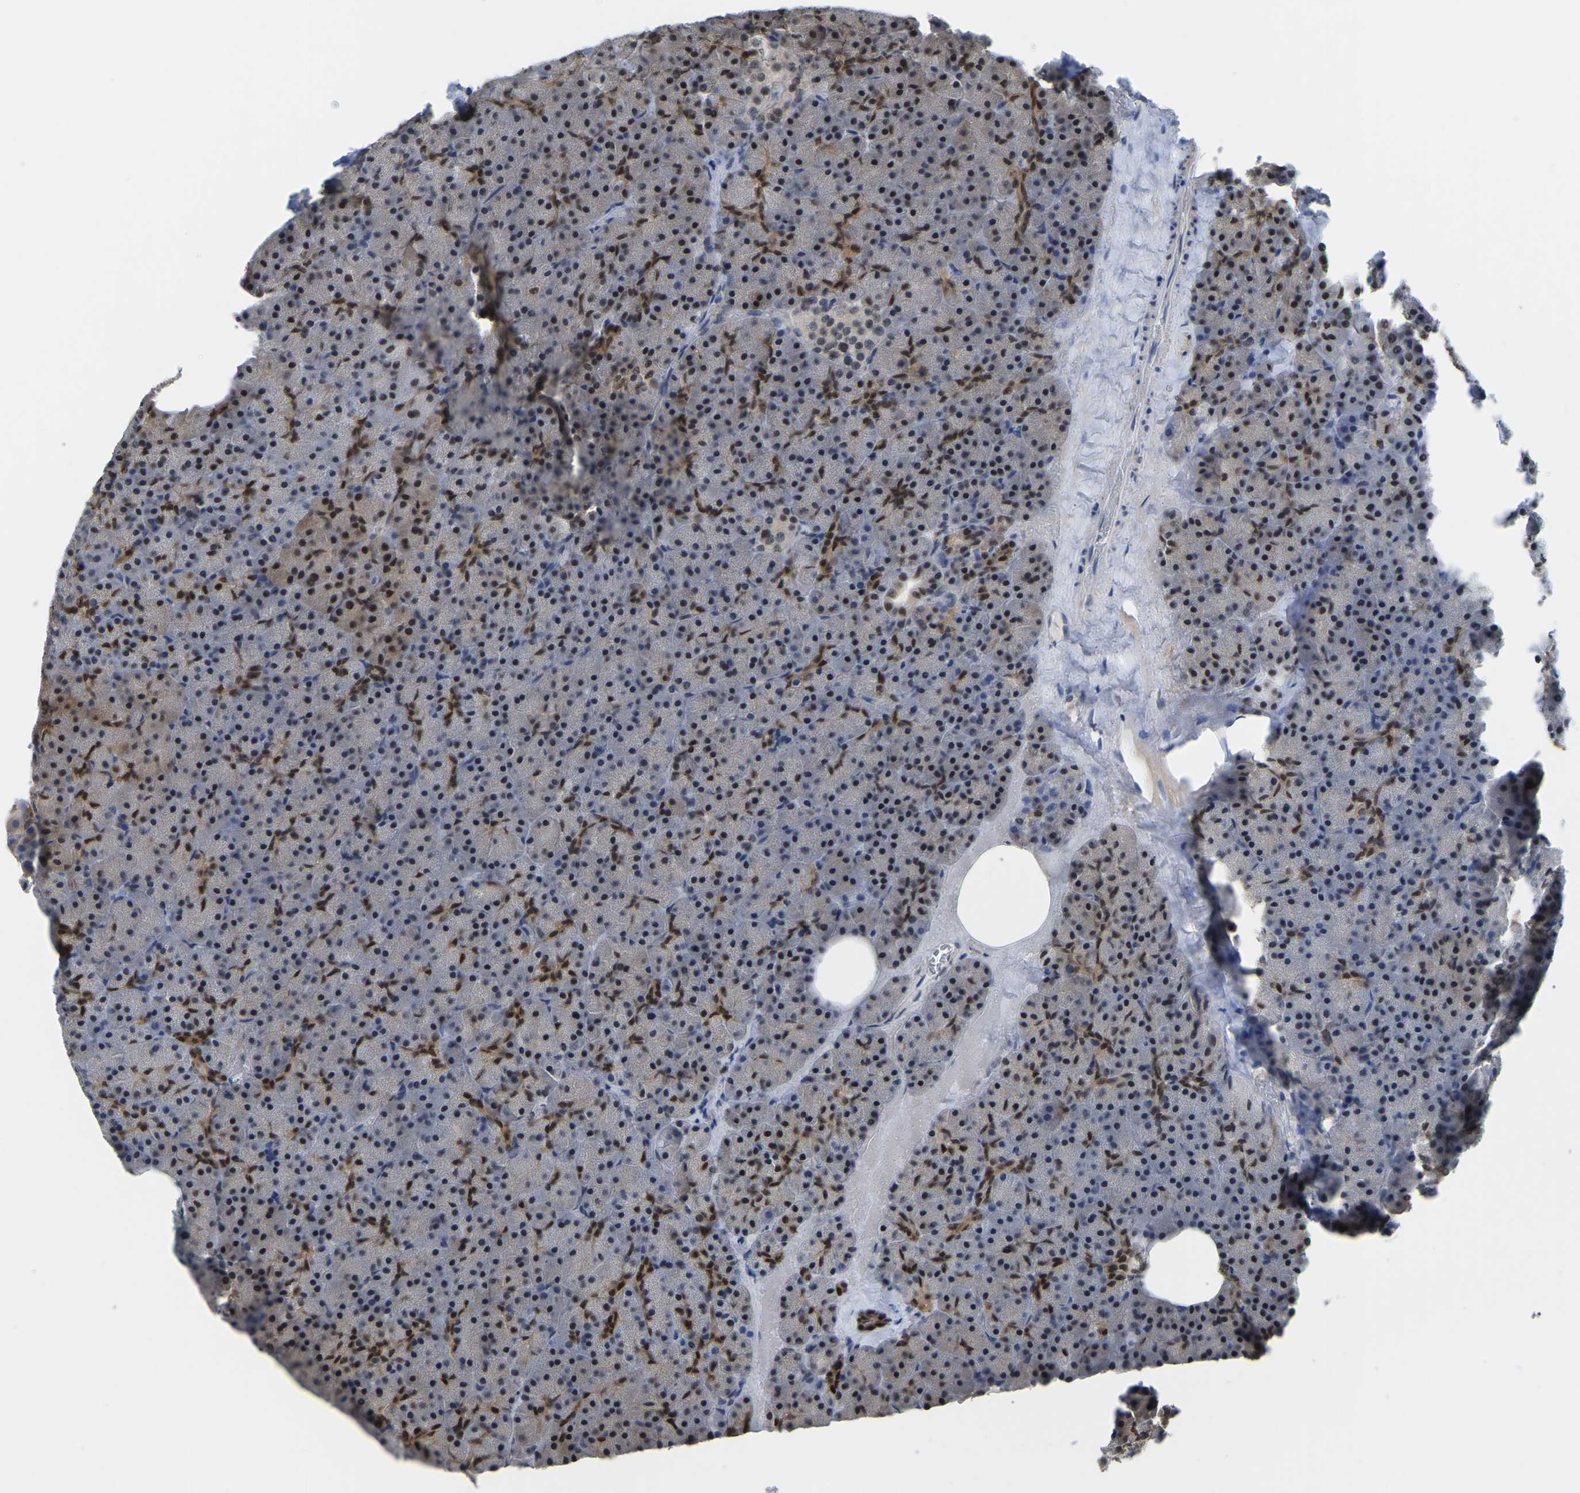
{"staining": {"intensity": "moderate", "quantity": "25%-75%", "location": "nuclear"}, "tissue": "pancreas", "cell_type": "Exocrine glandular cells", "image_type": "normal", "snomed": [{"axis": "morphology", "description": "Normal tissue, NOS"}, {"axis": "morphology", "description": "Carcinoid, malignant, NOS"}, {"axis": "topography", "description": "Pancreas"}], "caption": "Protein analysis of normal pancreas displays moderate nuclear positivity in about 25%-75% of exocrine glandular cells.", "gene": "KLRG2", "patient": {"sex": "female", "age": 35}}